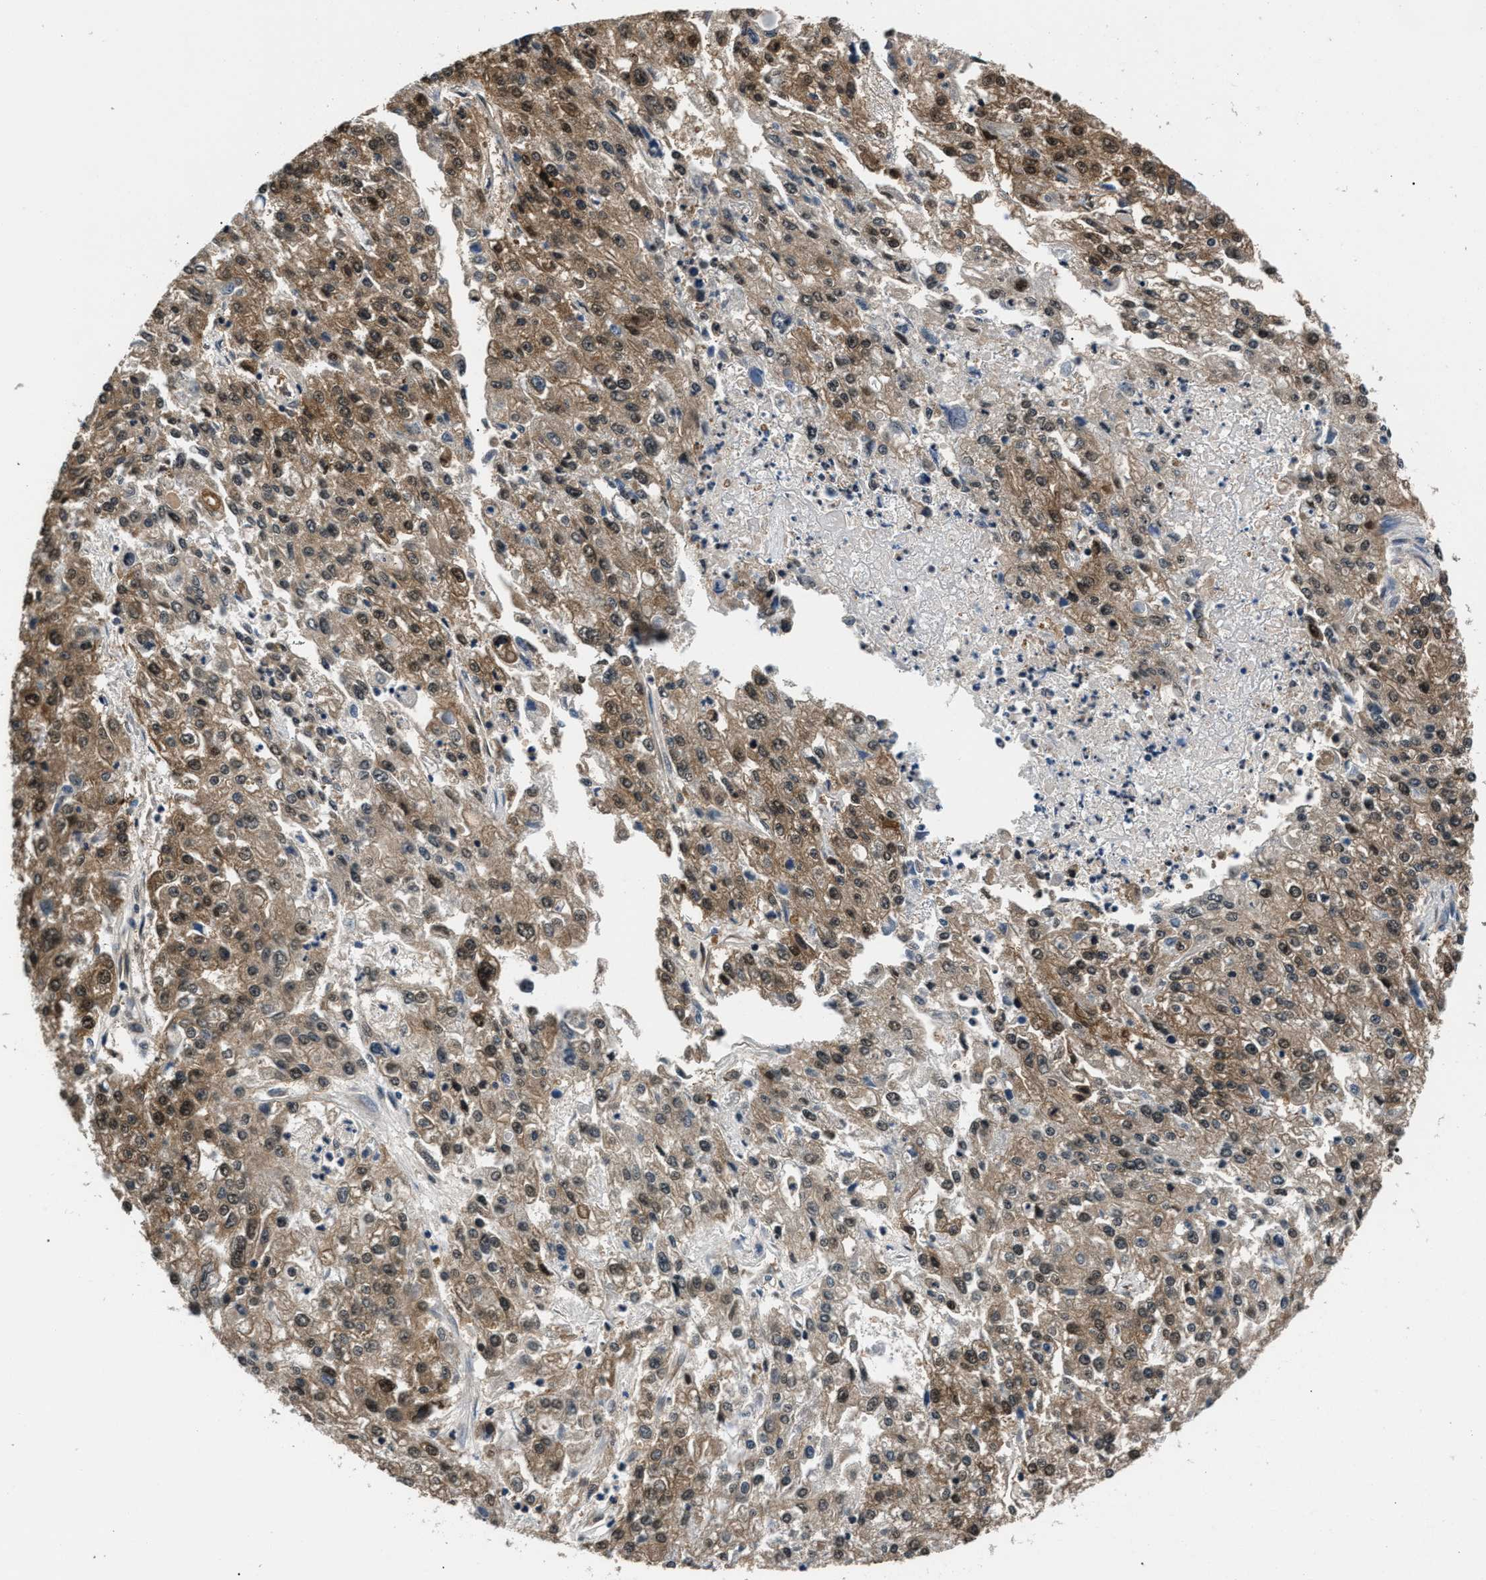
{"staining": {"intensity": "weak", "quantity": ">75%", "location": "cytoplasmic/membranous,nuclear"}, "tissue": "endometrial cancer", "cell_type": "Tumor cells", "image_type": "cancer", "snomed": [{"axis": "morphology", "description": "Adenocarcinoma, NOS"}, {"axis": "topography", "description": "Endometrium"}], "caption": "Adenocarcinoma (endometrial) stained with a protein marker exhibits weak staining in tumor cells.", "gene": "RBM33", "patient": {"sex": "female", "age": 49}}